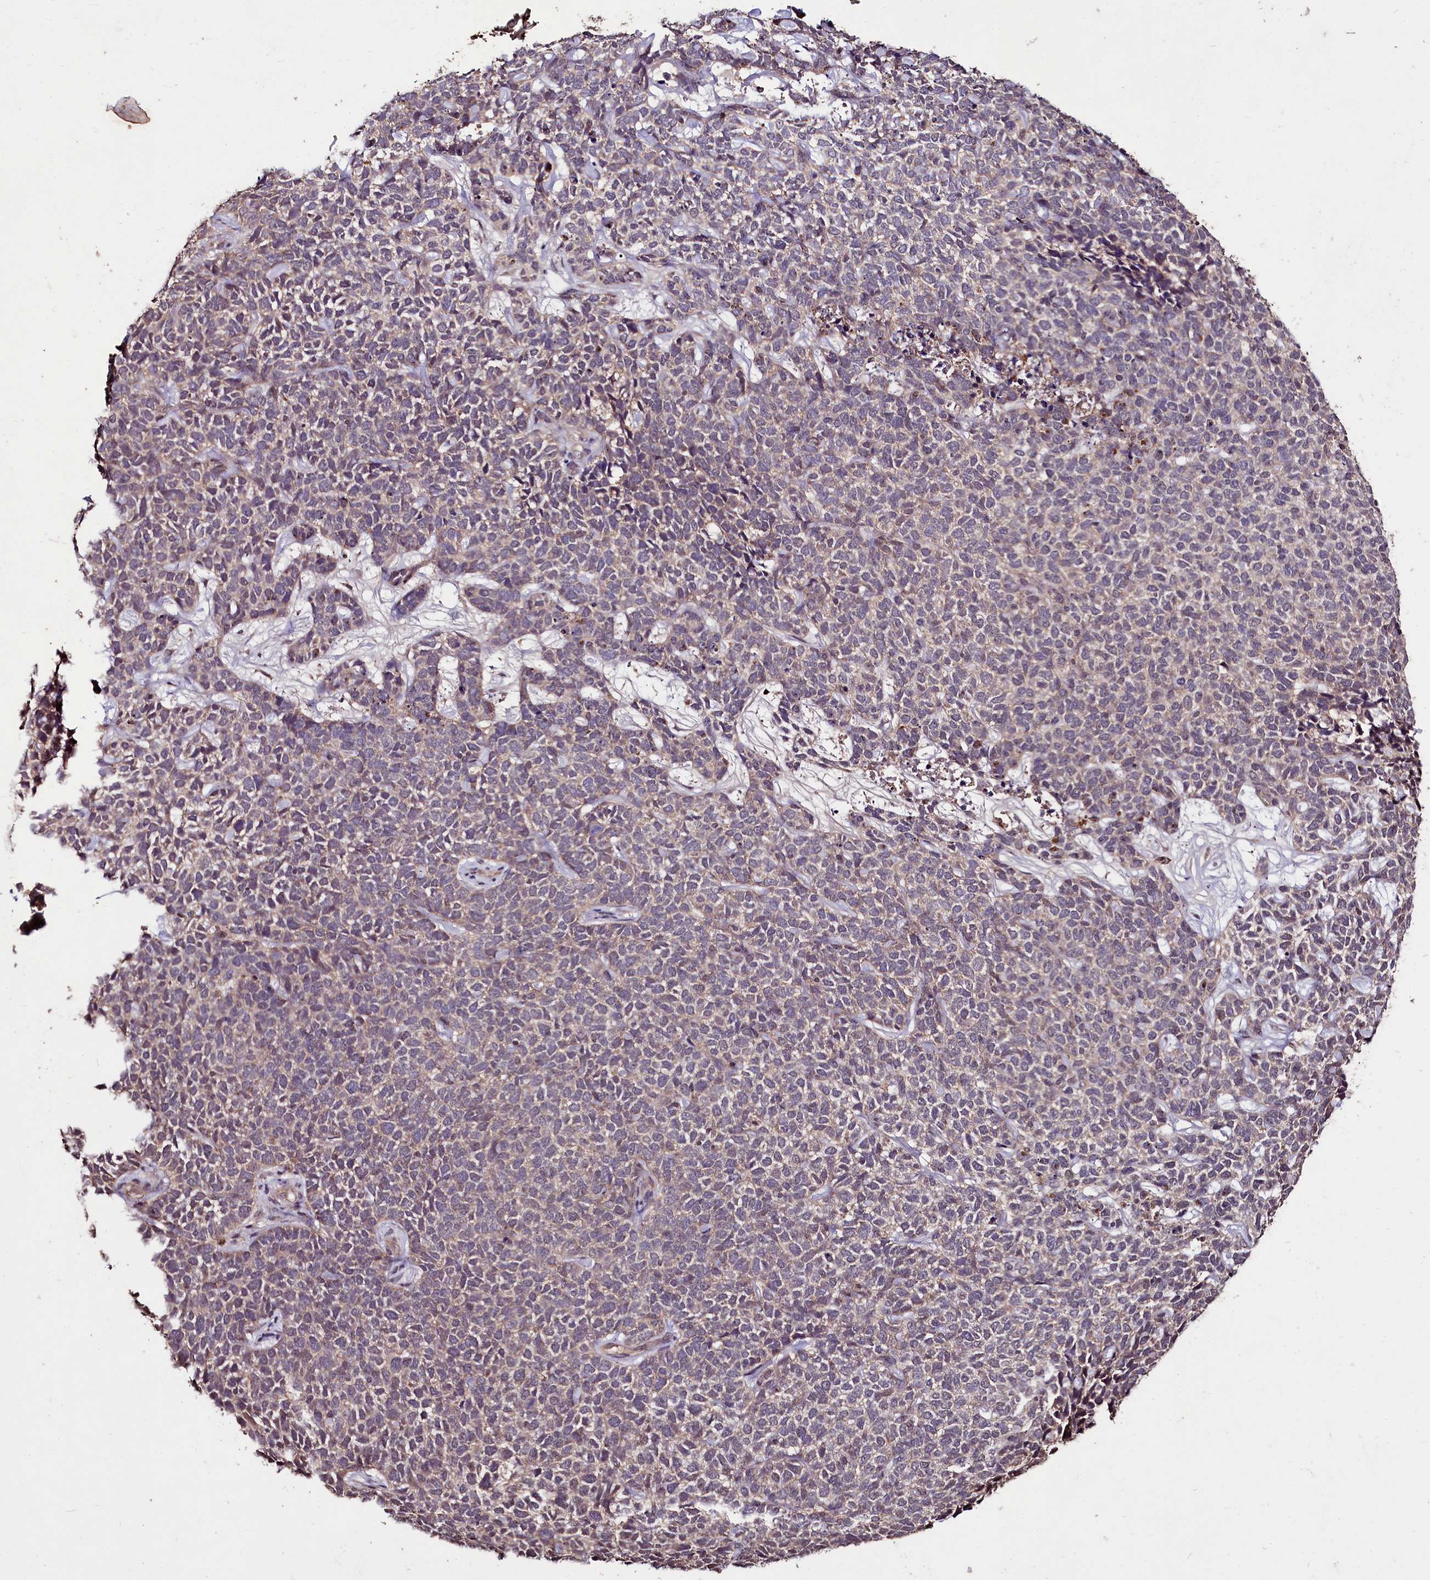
{"staining": {"intensity": "weak", "quantity": "25%-75%", "location": "cytoplasmic/membranous"}, "tissue": "skin cancer", "cell_type": "Tumor cells", "image_type": "cancer", "snomed": [{"axis": "morphology", "description": "Basal cell carcinoma"}, {"axis": "topography", "description": "Skin"}], "caption": "DAB immunohistochemical staining of human skin cancer reveals weak cytoplasmic/membranous protein positivity in approximately 25%-75% of tumor cells.", "gene": "KLRB1", "patient": {"sex": "female", "age": 84}}